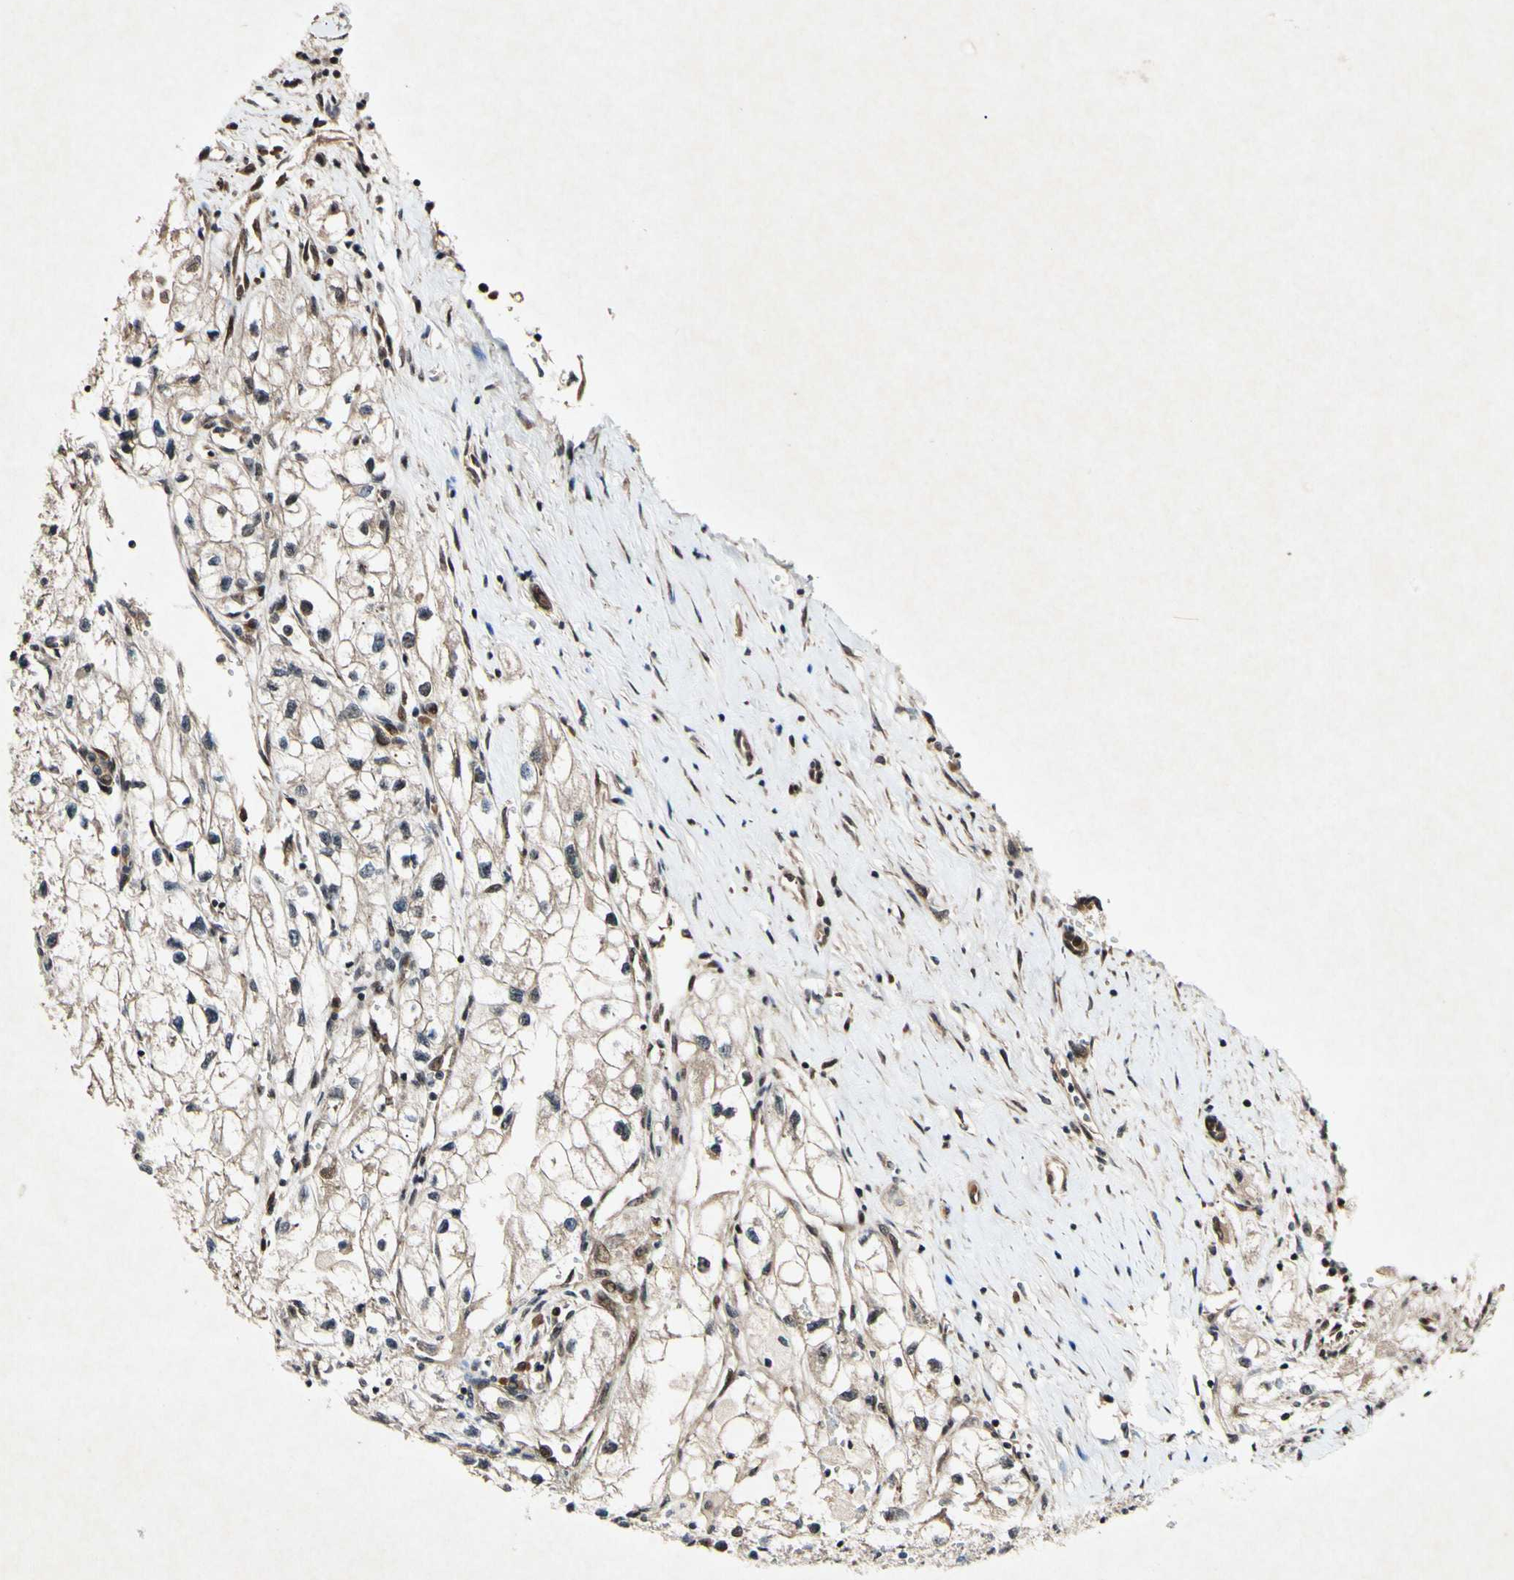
{"staining": {"intensity": "weak", "quantity": ">75%", "location": "cytoplasmic/membranous"}, "tissue": "renal cancer", "cell_type": "Tumor cells", "image_type": "cancer", "snomed": [{"axis": "morphology", "description": "Adenocarcinoma, NOS"}, {"axis": "topography", "description": "Kidney"}], "caption": "Tumor cells display low levels of weak cytoplasmic/membranous expression in approximately >75% of cells in renal adenocarcinoma. The protein is shown in brown color, while the nuclei are stained blue.", "gene": "CSNK1E", "patient": {"sex": "female", "age": 70}}